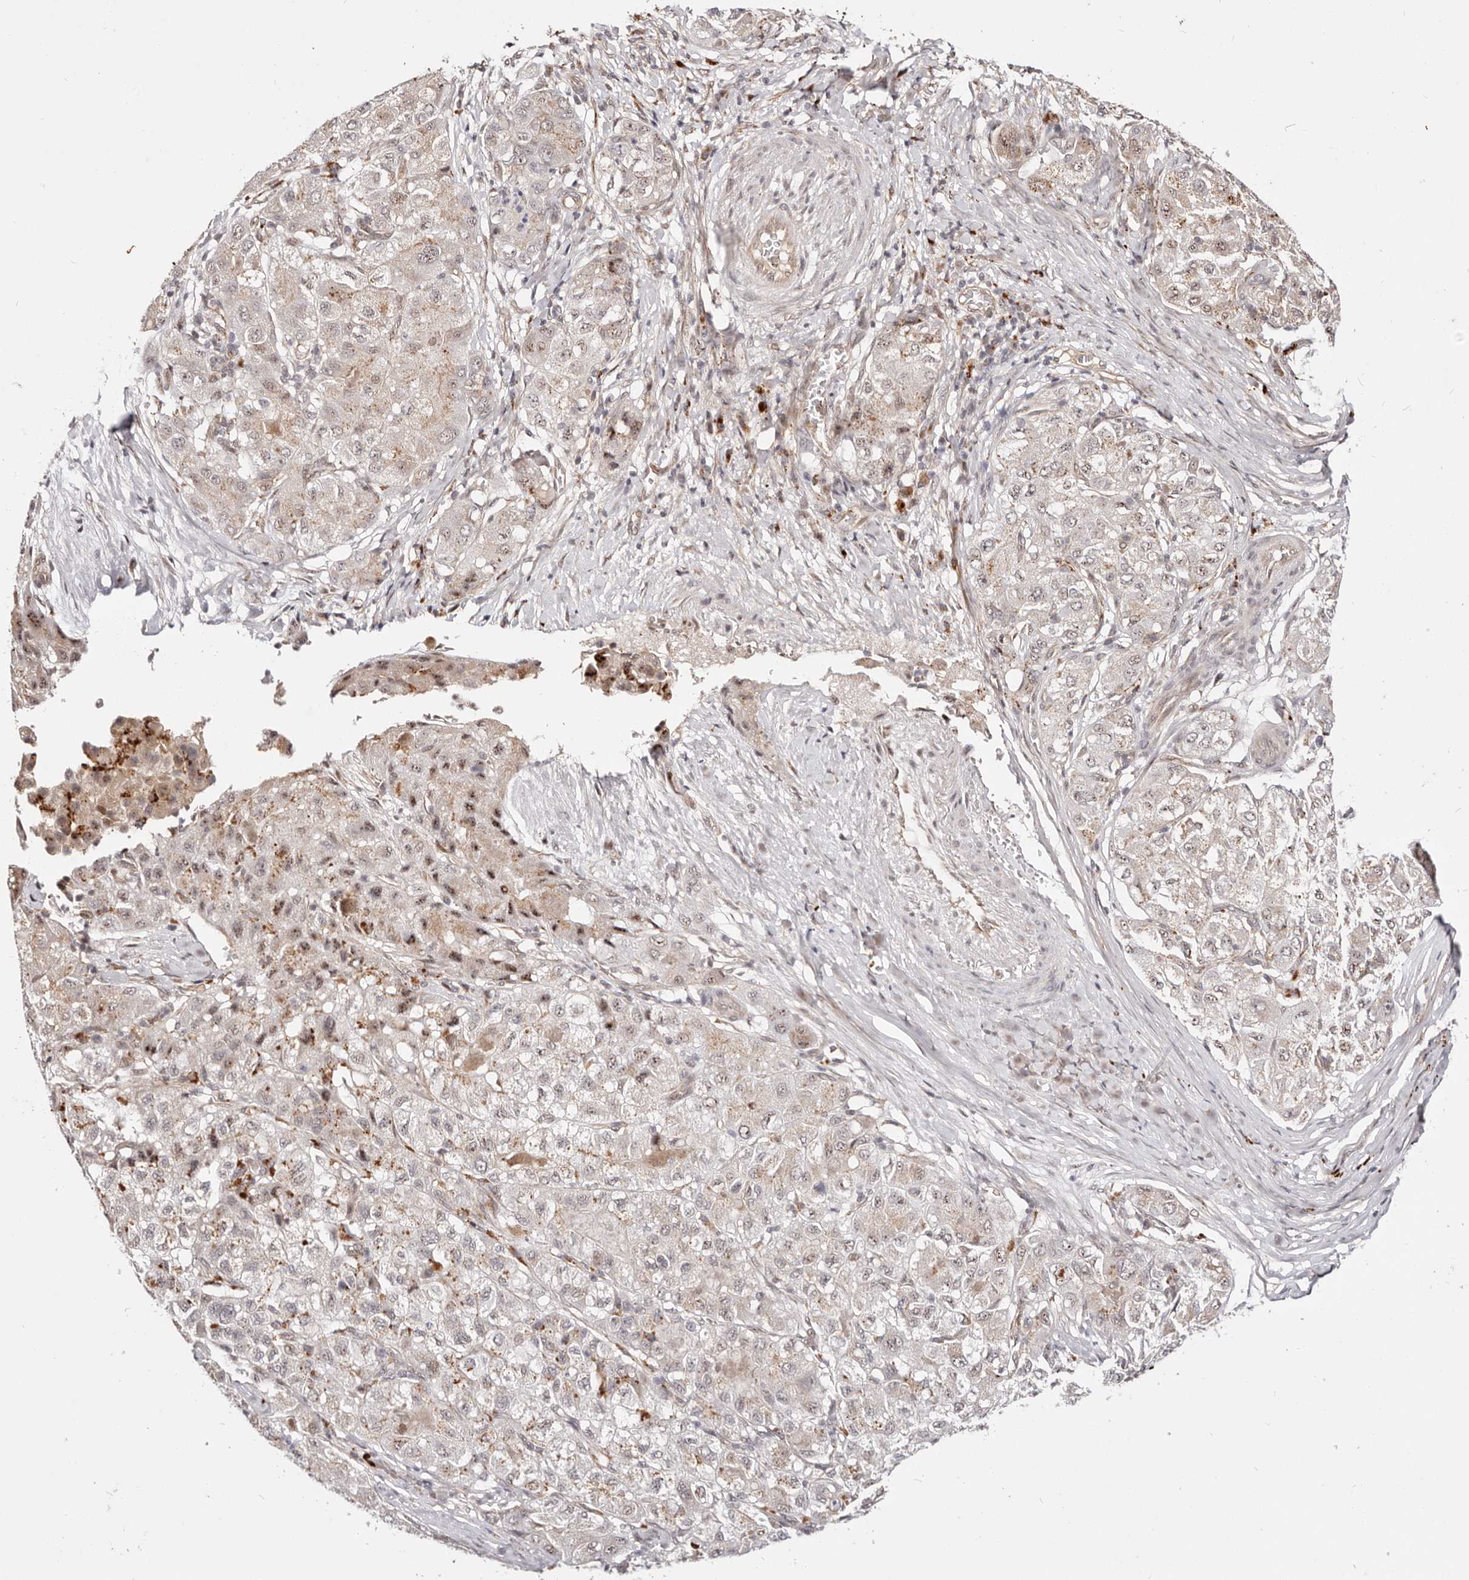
{"staining": {"intensity": "weak", "quantity": "25%-75%", "location": "cytoplasmic/membranous"}, "tissue": "liver cancer", "cell_type": "Tumor cells", "image_type": "cancer", "snomed": [{"axis": "morphology", "description": "Carcinoma, Hepatocellular, NOS"}, {"axis": "topography", "description": "Liver"}], "caption": "This photomicrograph shows immunohistochemistry (IHC) staining of human liver hepatocellular carcinoma, with low weak cytoplasmic/membranous expression in about 25%-75% of tumor cells.", "gene": "WRN", "patient": {"sex": "male", "age": 80}}